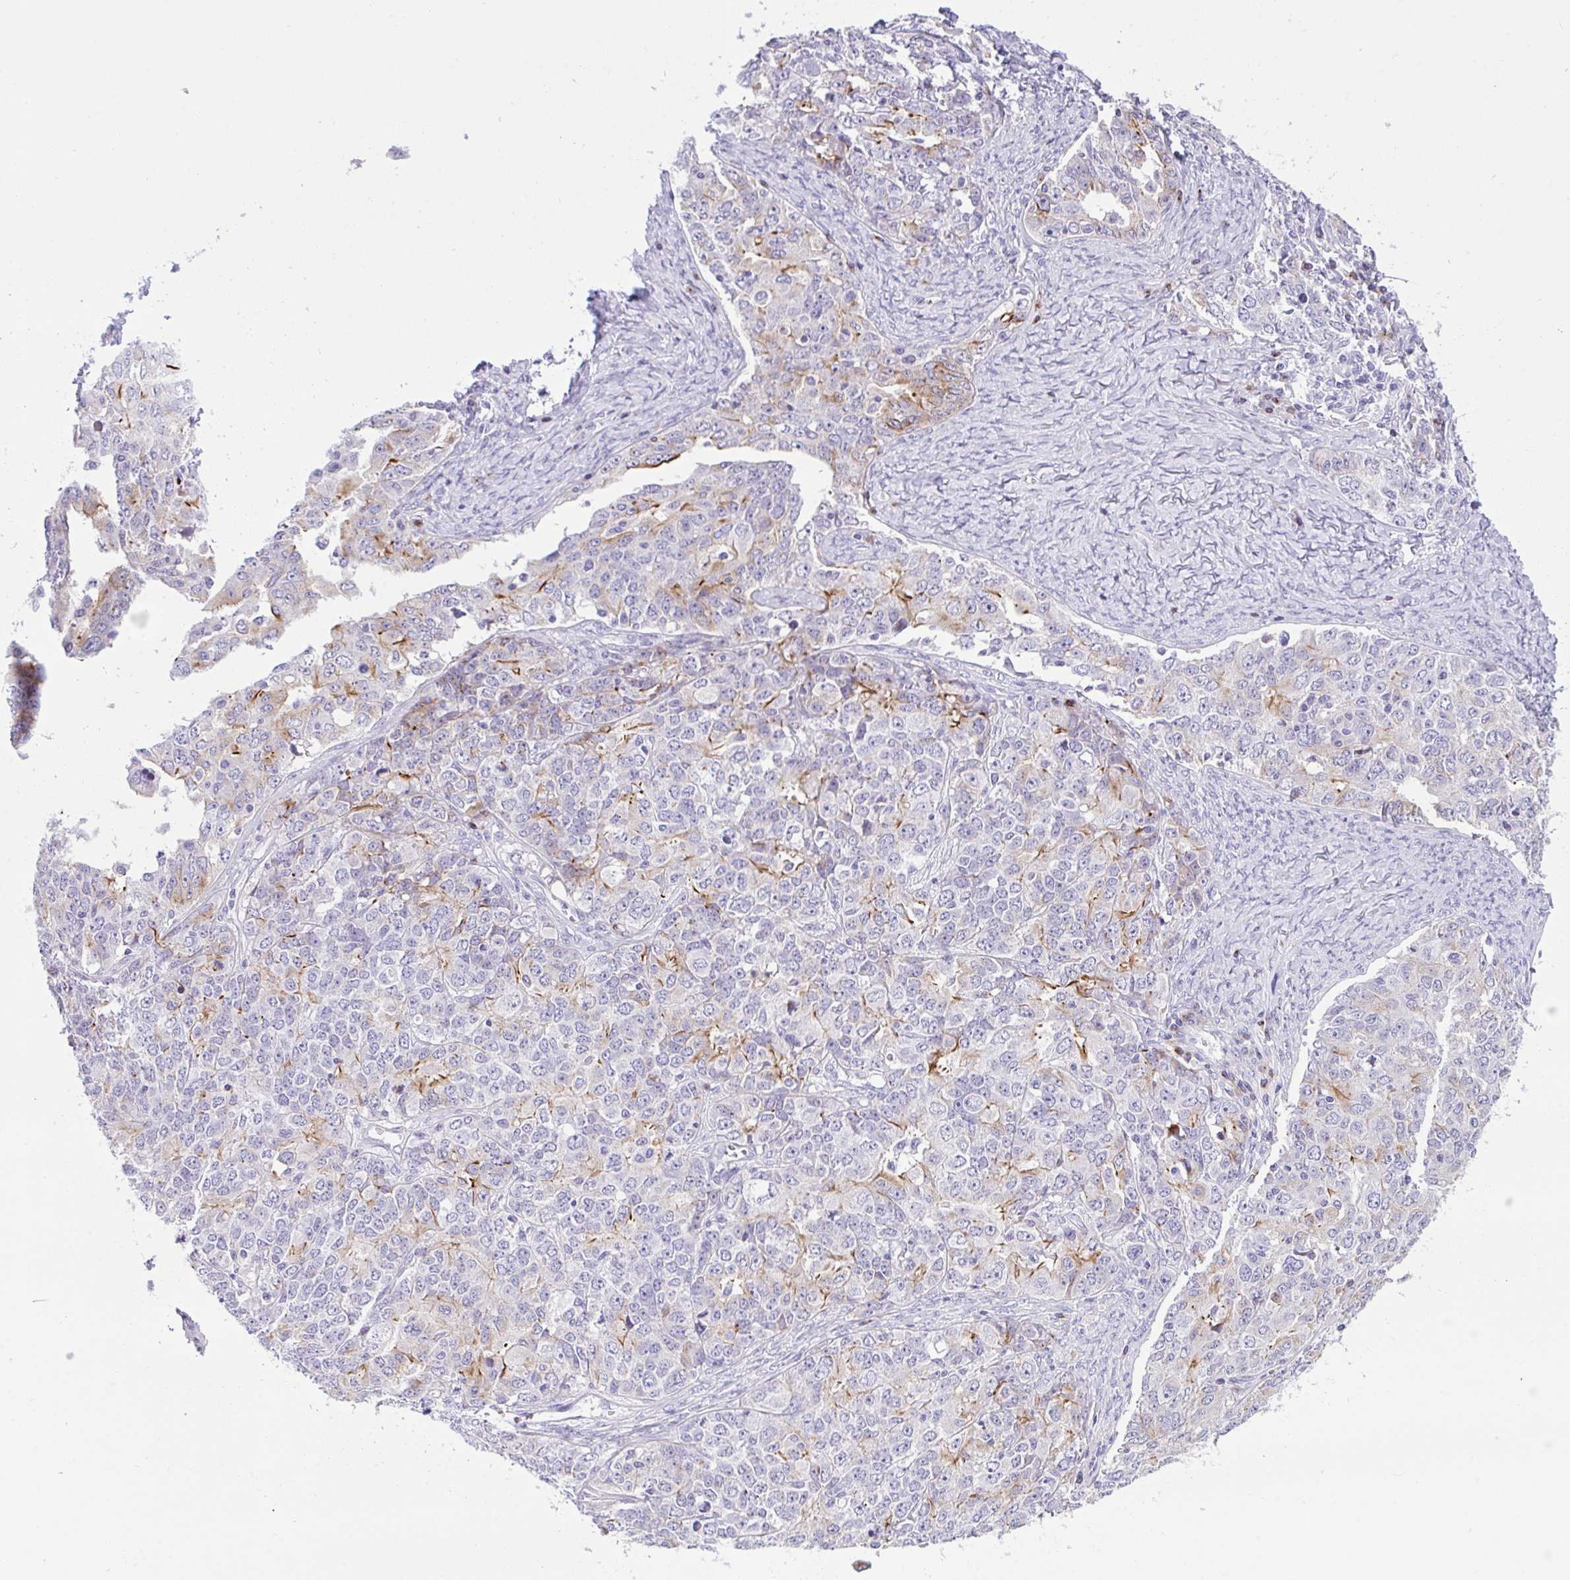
{"staining": {"intensity": "moderate", "quantity": "<25%", "location": "cytoplasmic/membranous"}, "tissue": "ovarian cancer", "cell_type": "Tumor cells", "image_type": "cancer", "snomed": [{"axis": "morphology", "description": "Carcinoma, endometroid"}, {"axis": "topography", "description": "Ovary"}], "caption": "IHC of ovarian cancer exhibits low levels of moderate cytoplasmic/membranous positivity in approximately <25% of tumor cells.", "gene": "FBXL20", "patient": {"sex": "female", "age": 62}}